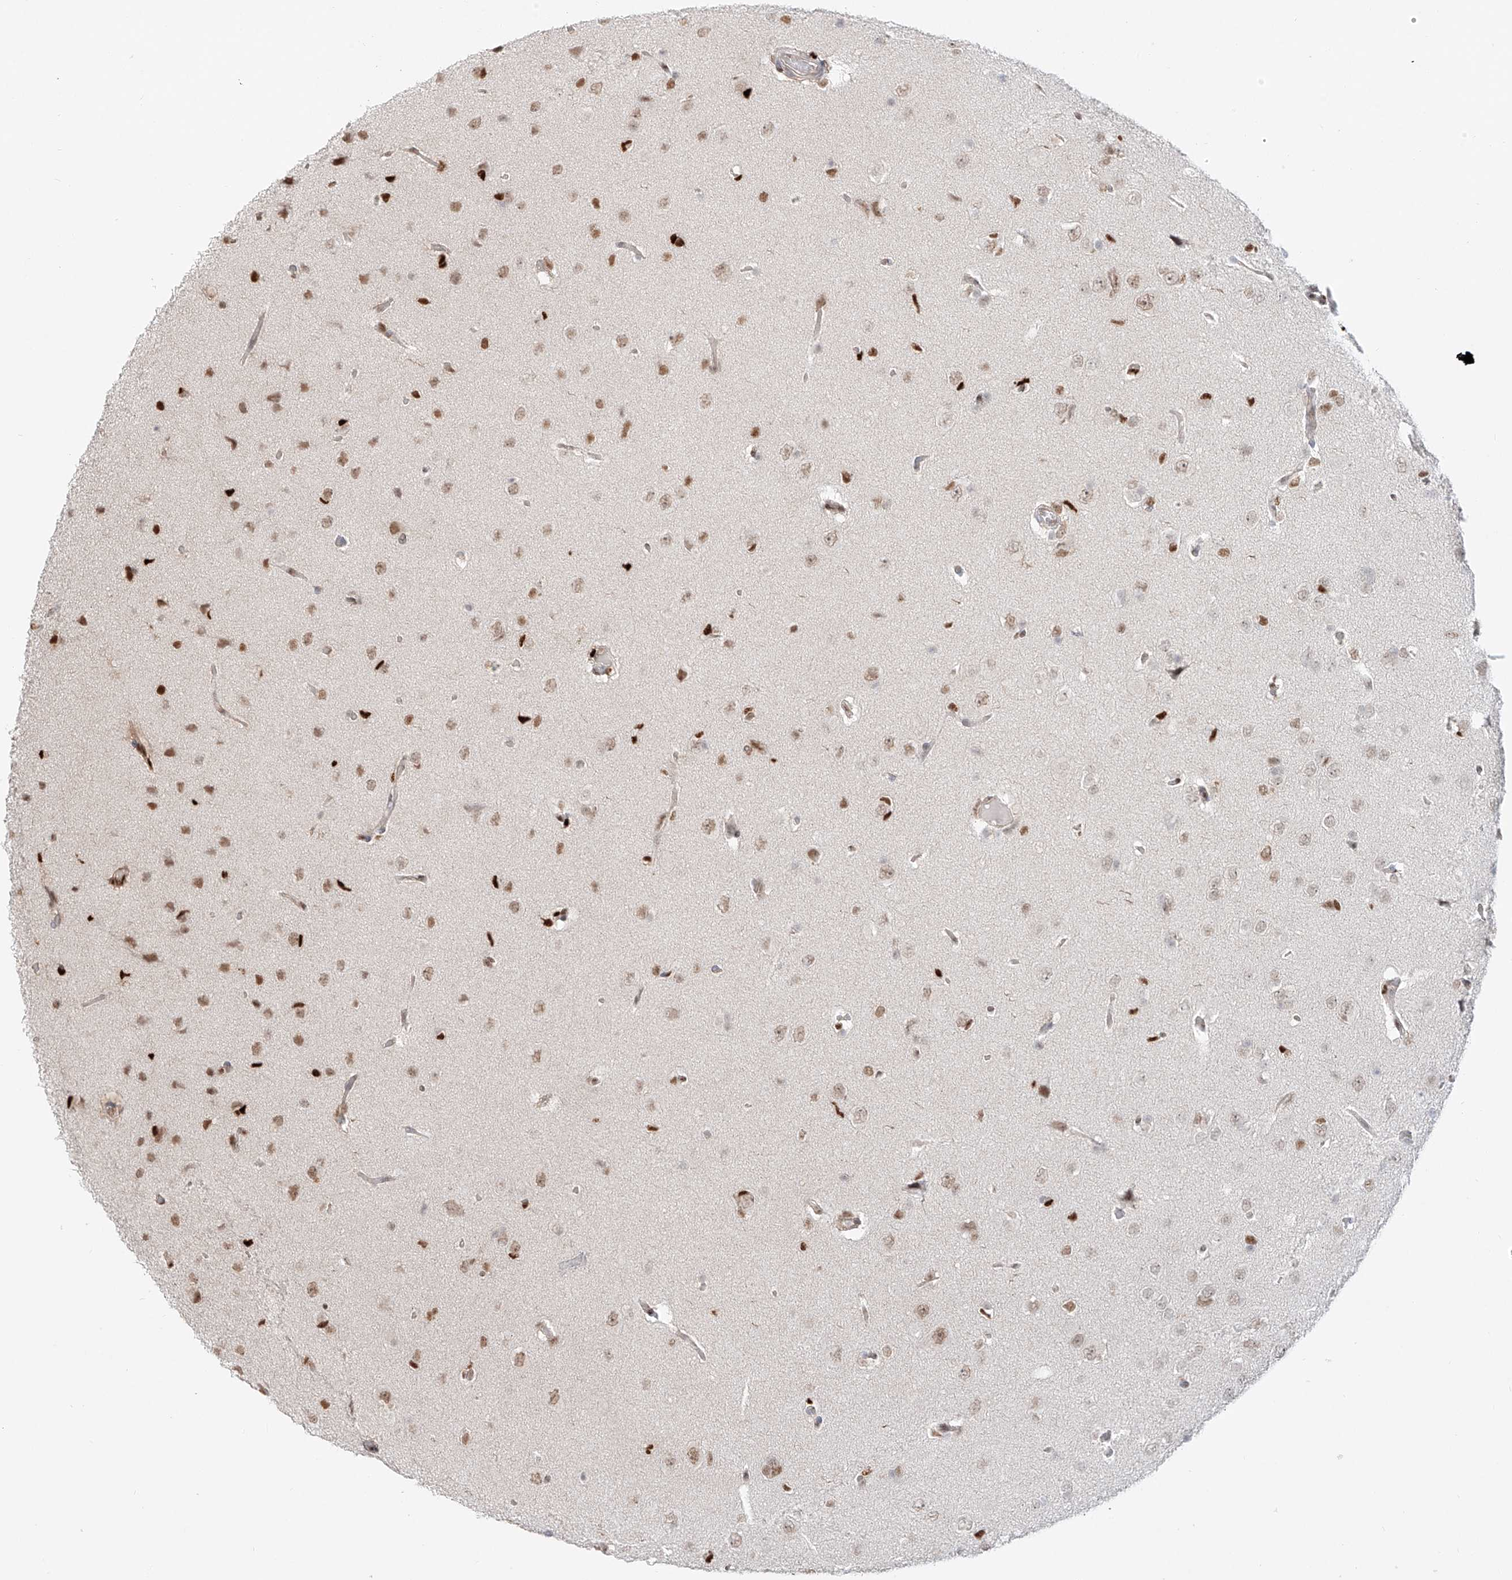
{"staining": {"intensity": "weak", "quantity": "25%-75%", "location": "nuclear"}, "tissue": "glioma", "cell_type": "Tumor cells", "image_type": "cancer", "snomed": [{"axis": "morphology", "description": "Glioma, malignant, High grade"}, {"axis": "topography", "description": "Brain"}], "caption": "Immunohistochemical staining of malignant glioma (high-grade) reveals weak nuclear protein positivity in about 25%-75% of tumor cells. The staining was performed using DAB to visualize the protein expression in brown, while the nuclei were stained in blue with hematoxylin (Magnification: 20x).", "gene": "DZIP1L", "patient": {"sex": "female", "age": 59}}